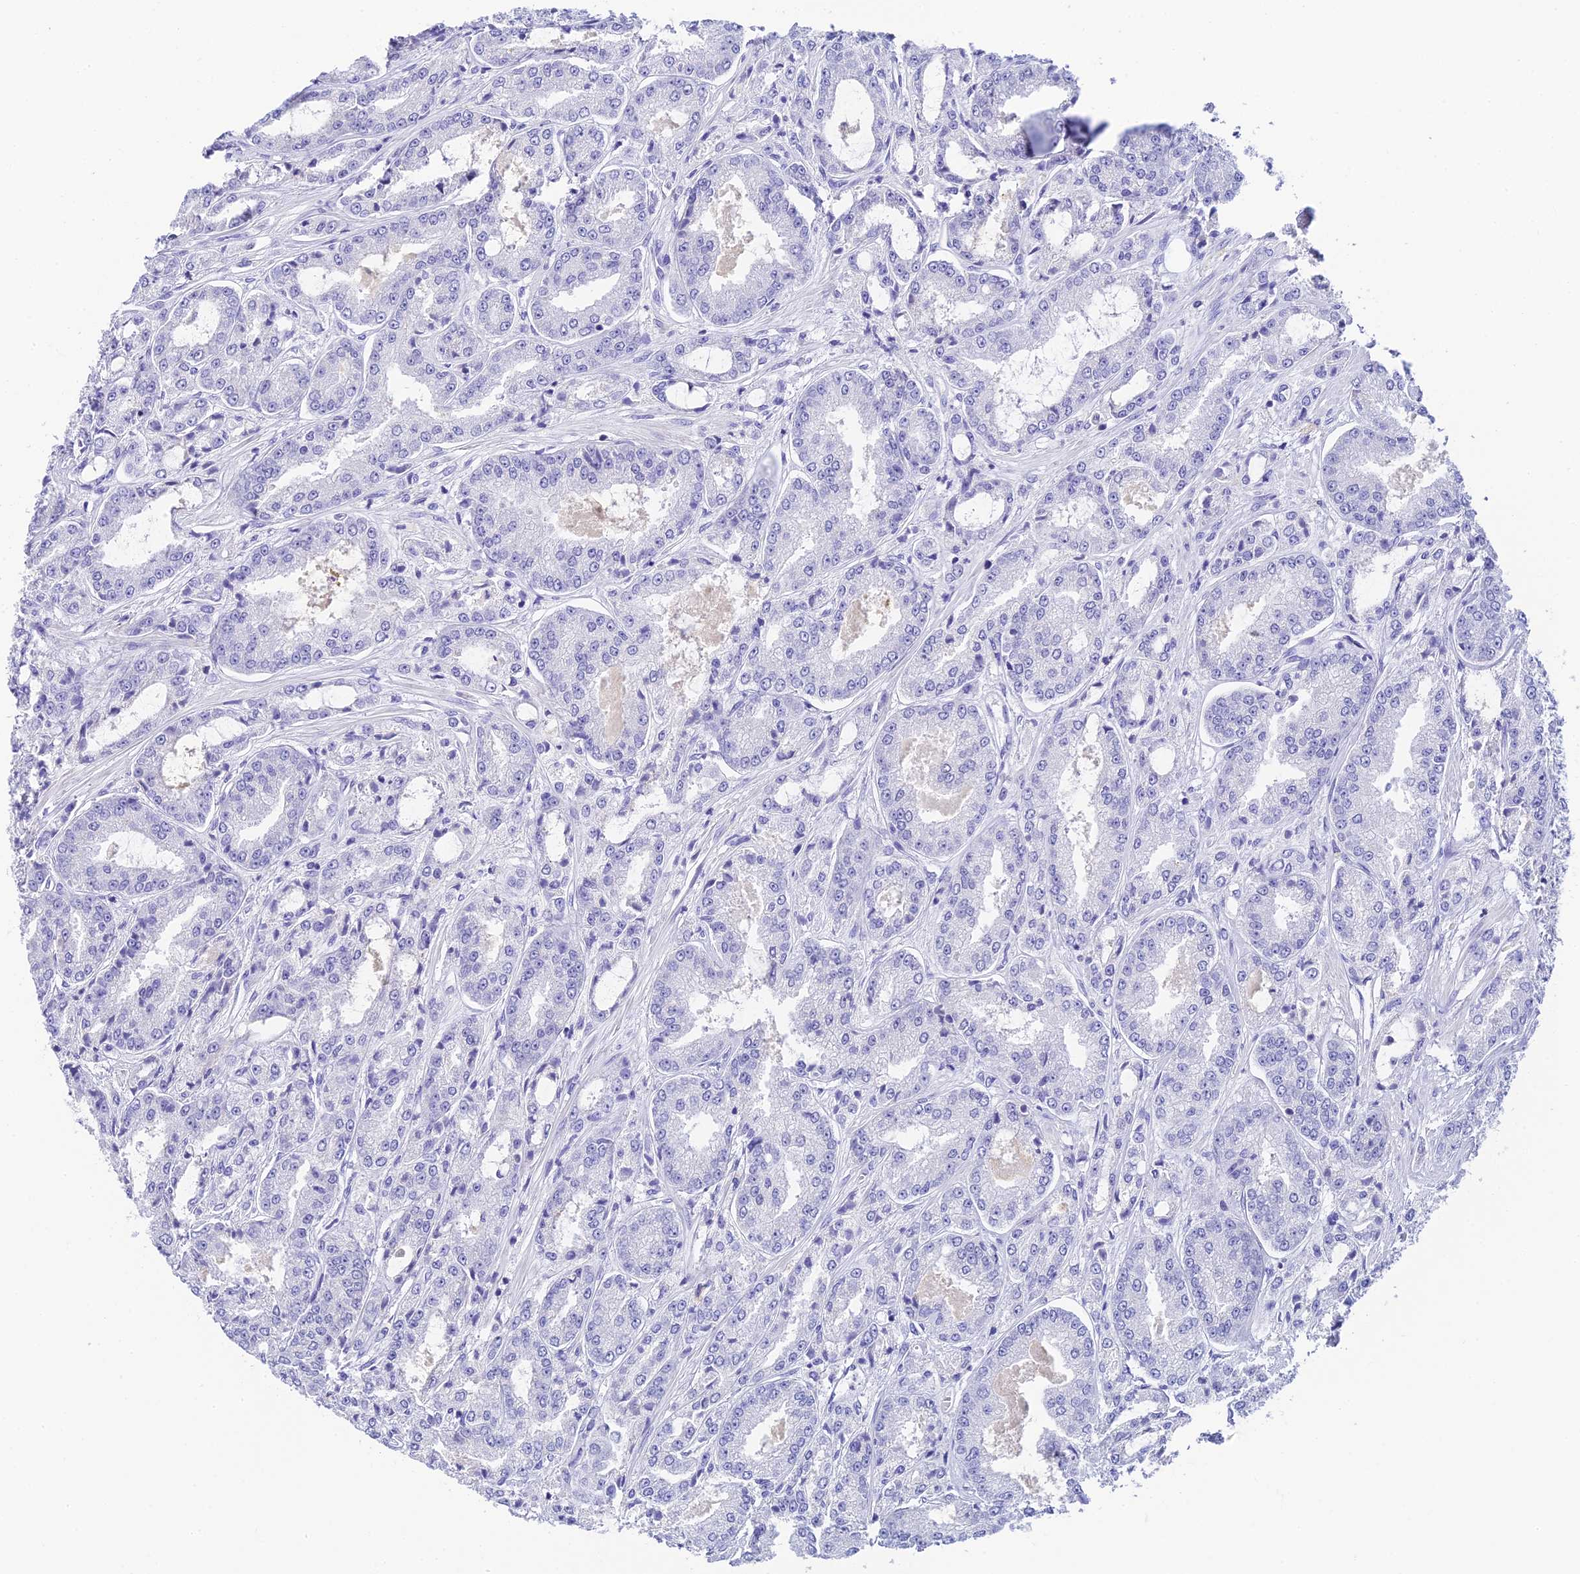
{"staining": {"intensity": "negative", "quantity": "none", "location": "none"}, "tissue": "prostate cancer", "cell_type": "Tumor cells", "image_type": "cancer", "snomed": [{"axis": "morphology", "description": "Adenocarcinoma, High grade"}, {"axis": "topography", "description": "Prostate"}], "caption": "Immunohistochemical staining of prostate high-grade adenocarcinoma shows no significant expression in tumor cells.", "gene": "C12orf29", "patient": {"sex": "male", "age": 71}}